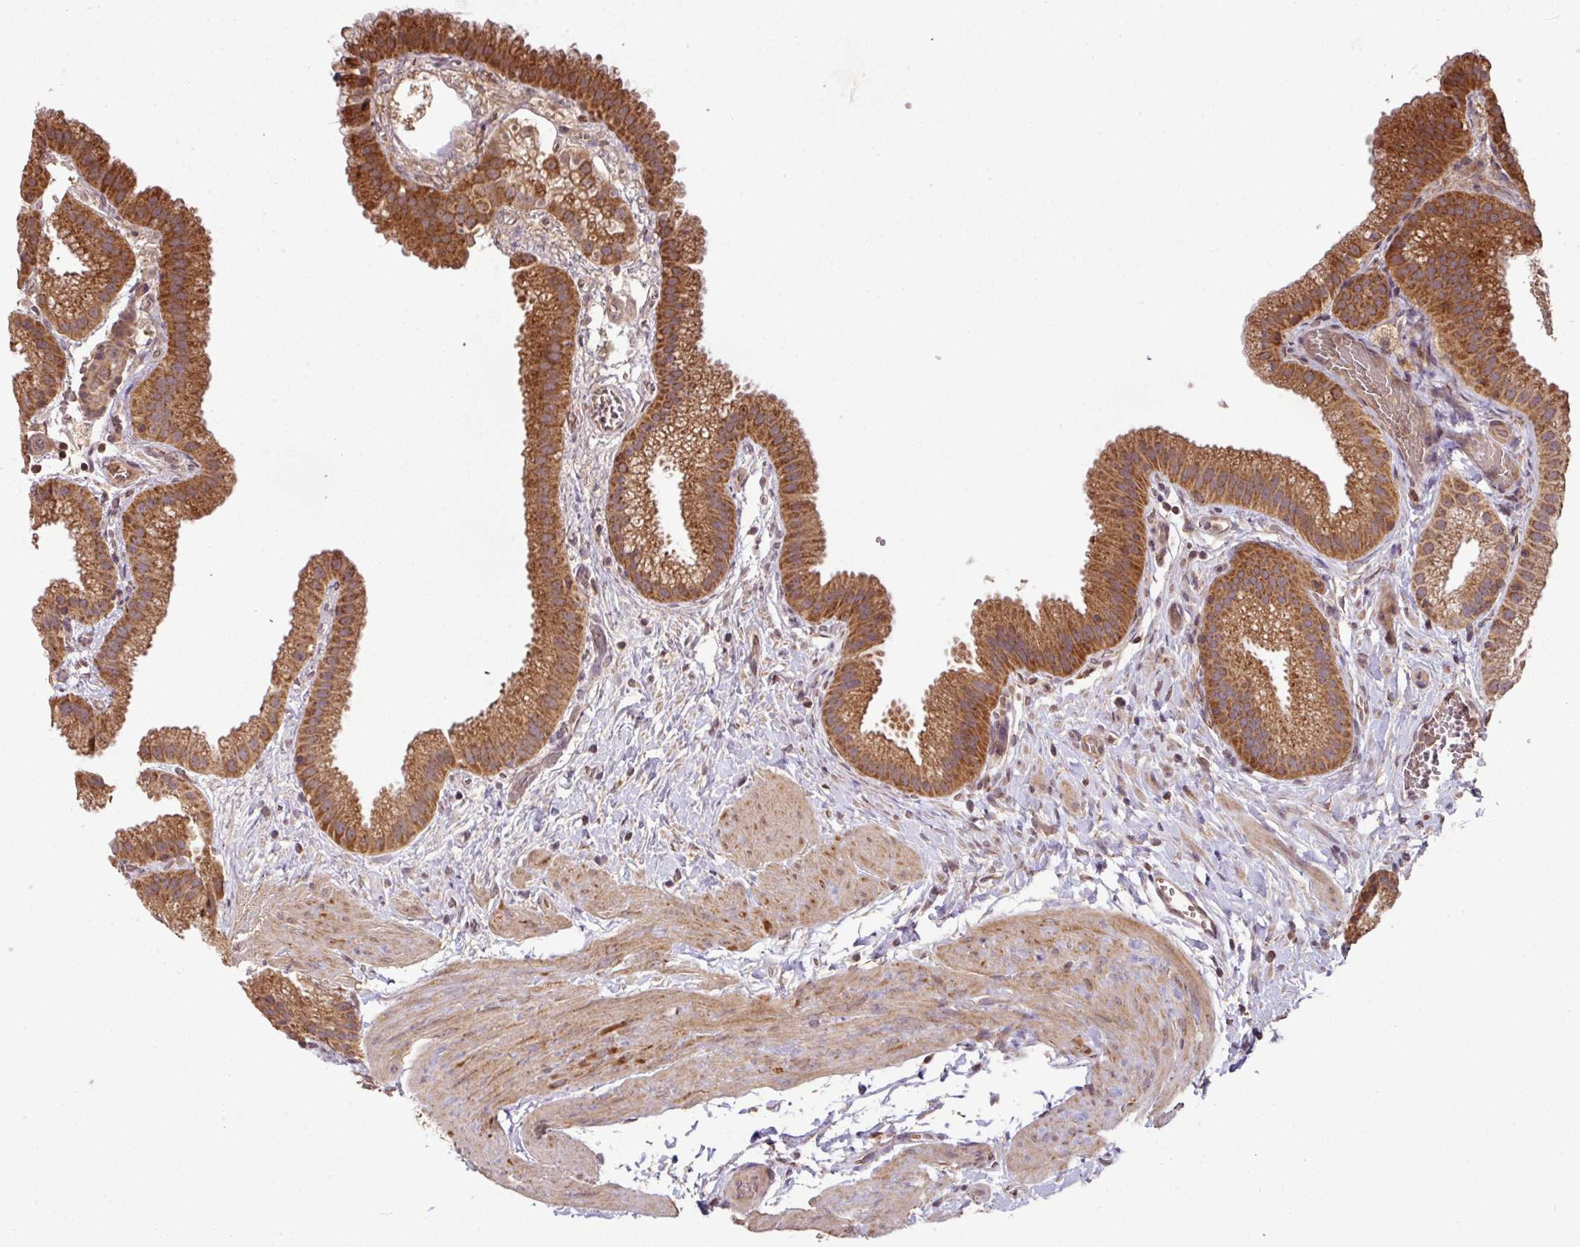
{"staining": {"intensity": "strong", "quantity": ">75%", "location": "cytoplasmic/membranous"}, "tissue": "gallbladder", "cell_type": "Glandular cells", "image_type": "normal", "snomed": [{"axis": "morphology", "description": "Normal tissue, NOS"}, {"axis": "topography", "description": "Gallbladder"}], "caption": "This photomicrograph reveals immunohistochemistry staining of unremarkable gallbladder, with high strong cytoplasmic/membranous staining in approximately >75% of glandular cells.", "gene": "MRRF", "patient": {"sex": "female", "age": 63}}